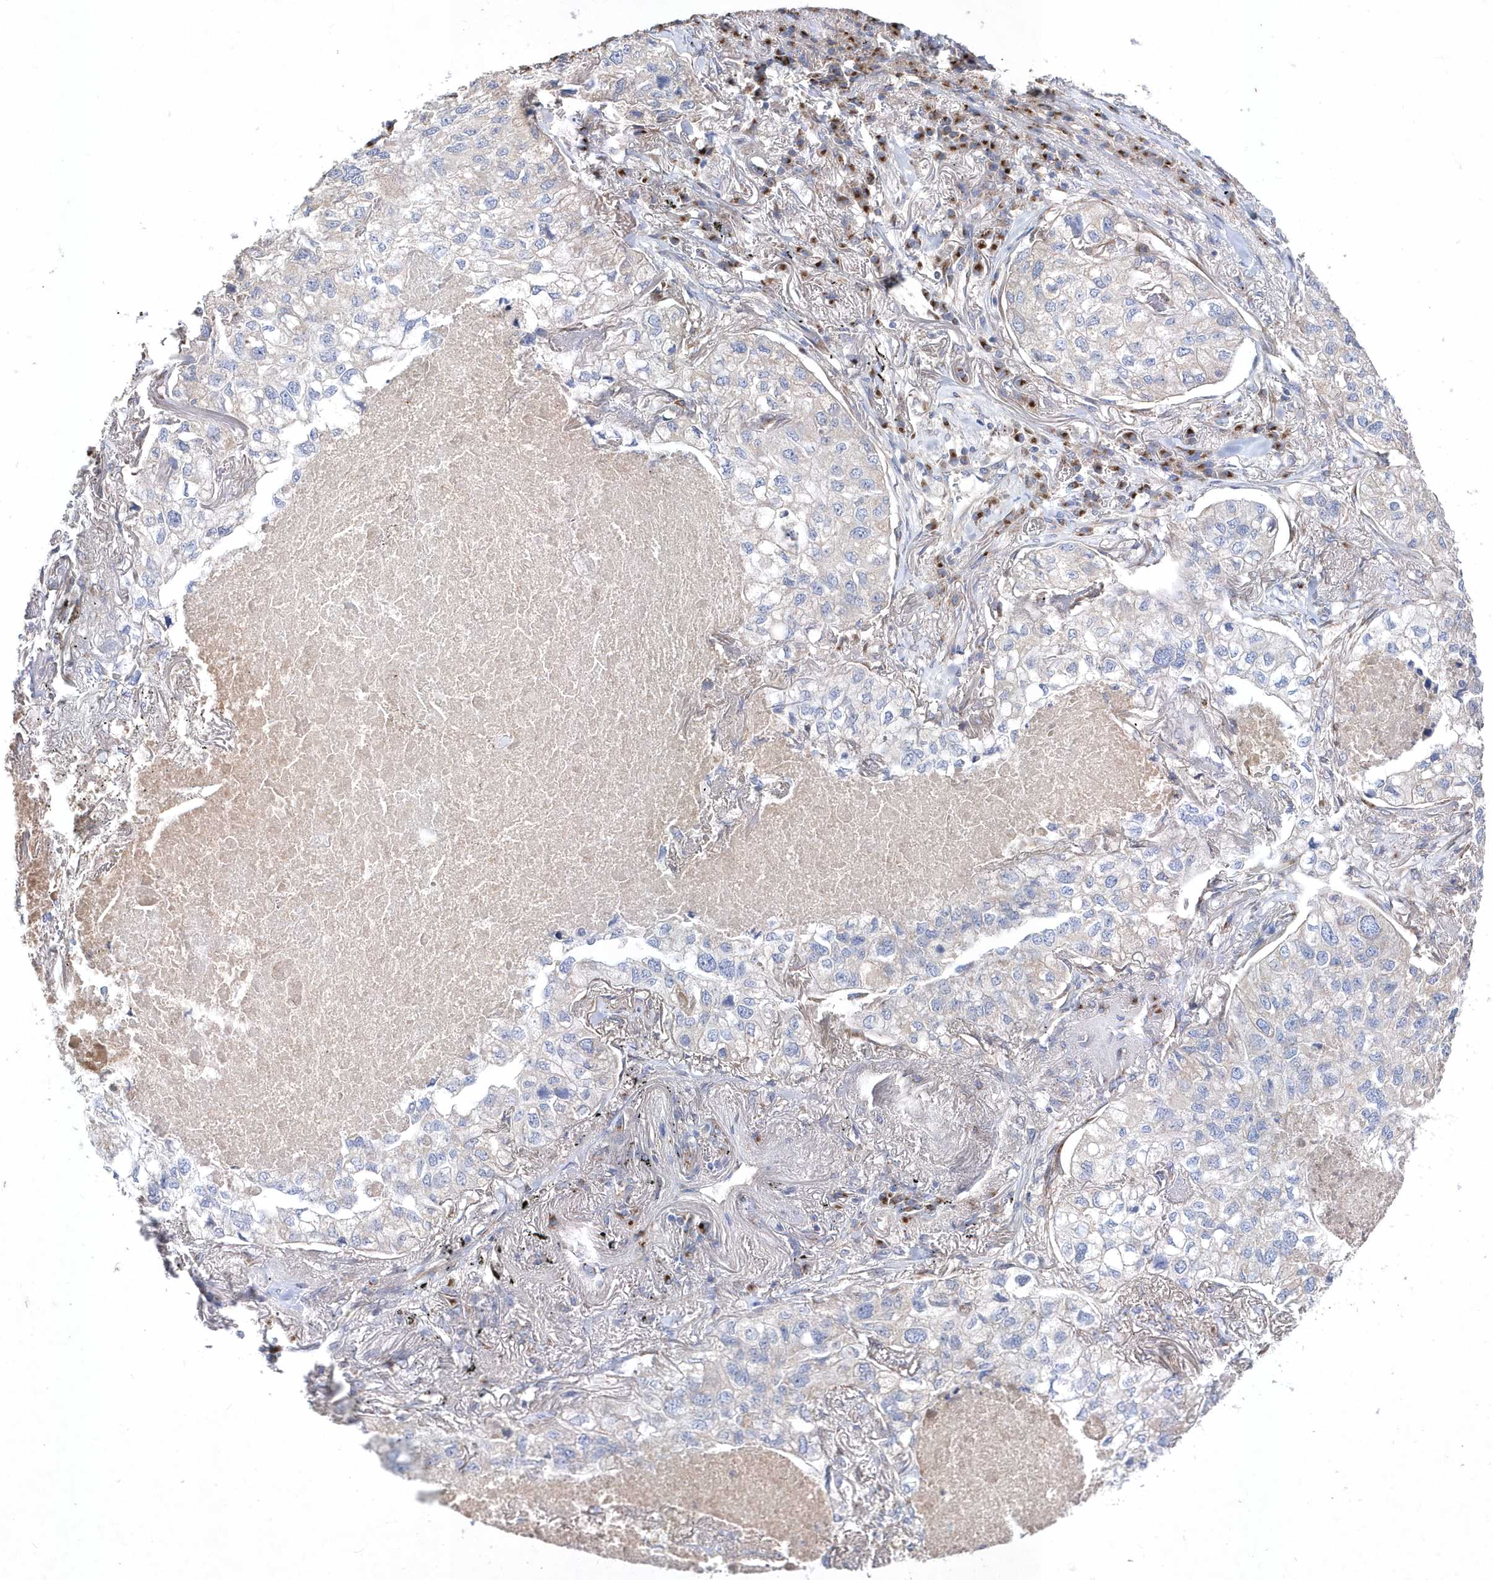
{"staining": {"intensity": "negative", "quantity": "none", "location": "none"}, "tissue": "lung cancer", "cell_type": "Tumor cells", "image_type": "cancer", "snomed": [{"axis": "morphology", "description": "Adenocarcinoma, NOS"}, {"axis": "topography", "description": "Lung"}], "caption": "Tumor cells are negative for protein expression in human lung adenocarcinoma. (Immunohistochemistry (ihc), brightfield microscopy, high magnification).", "gene": "METTL8", "patient": {"sex": "male", "age": 65}}